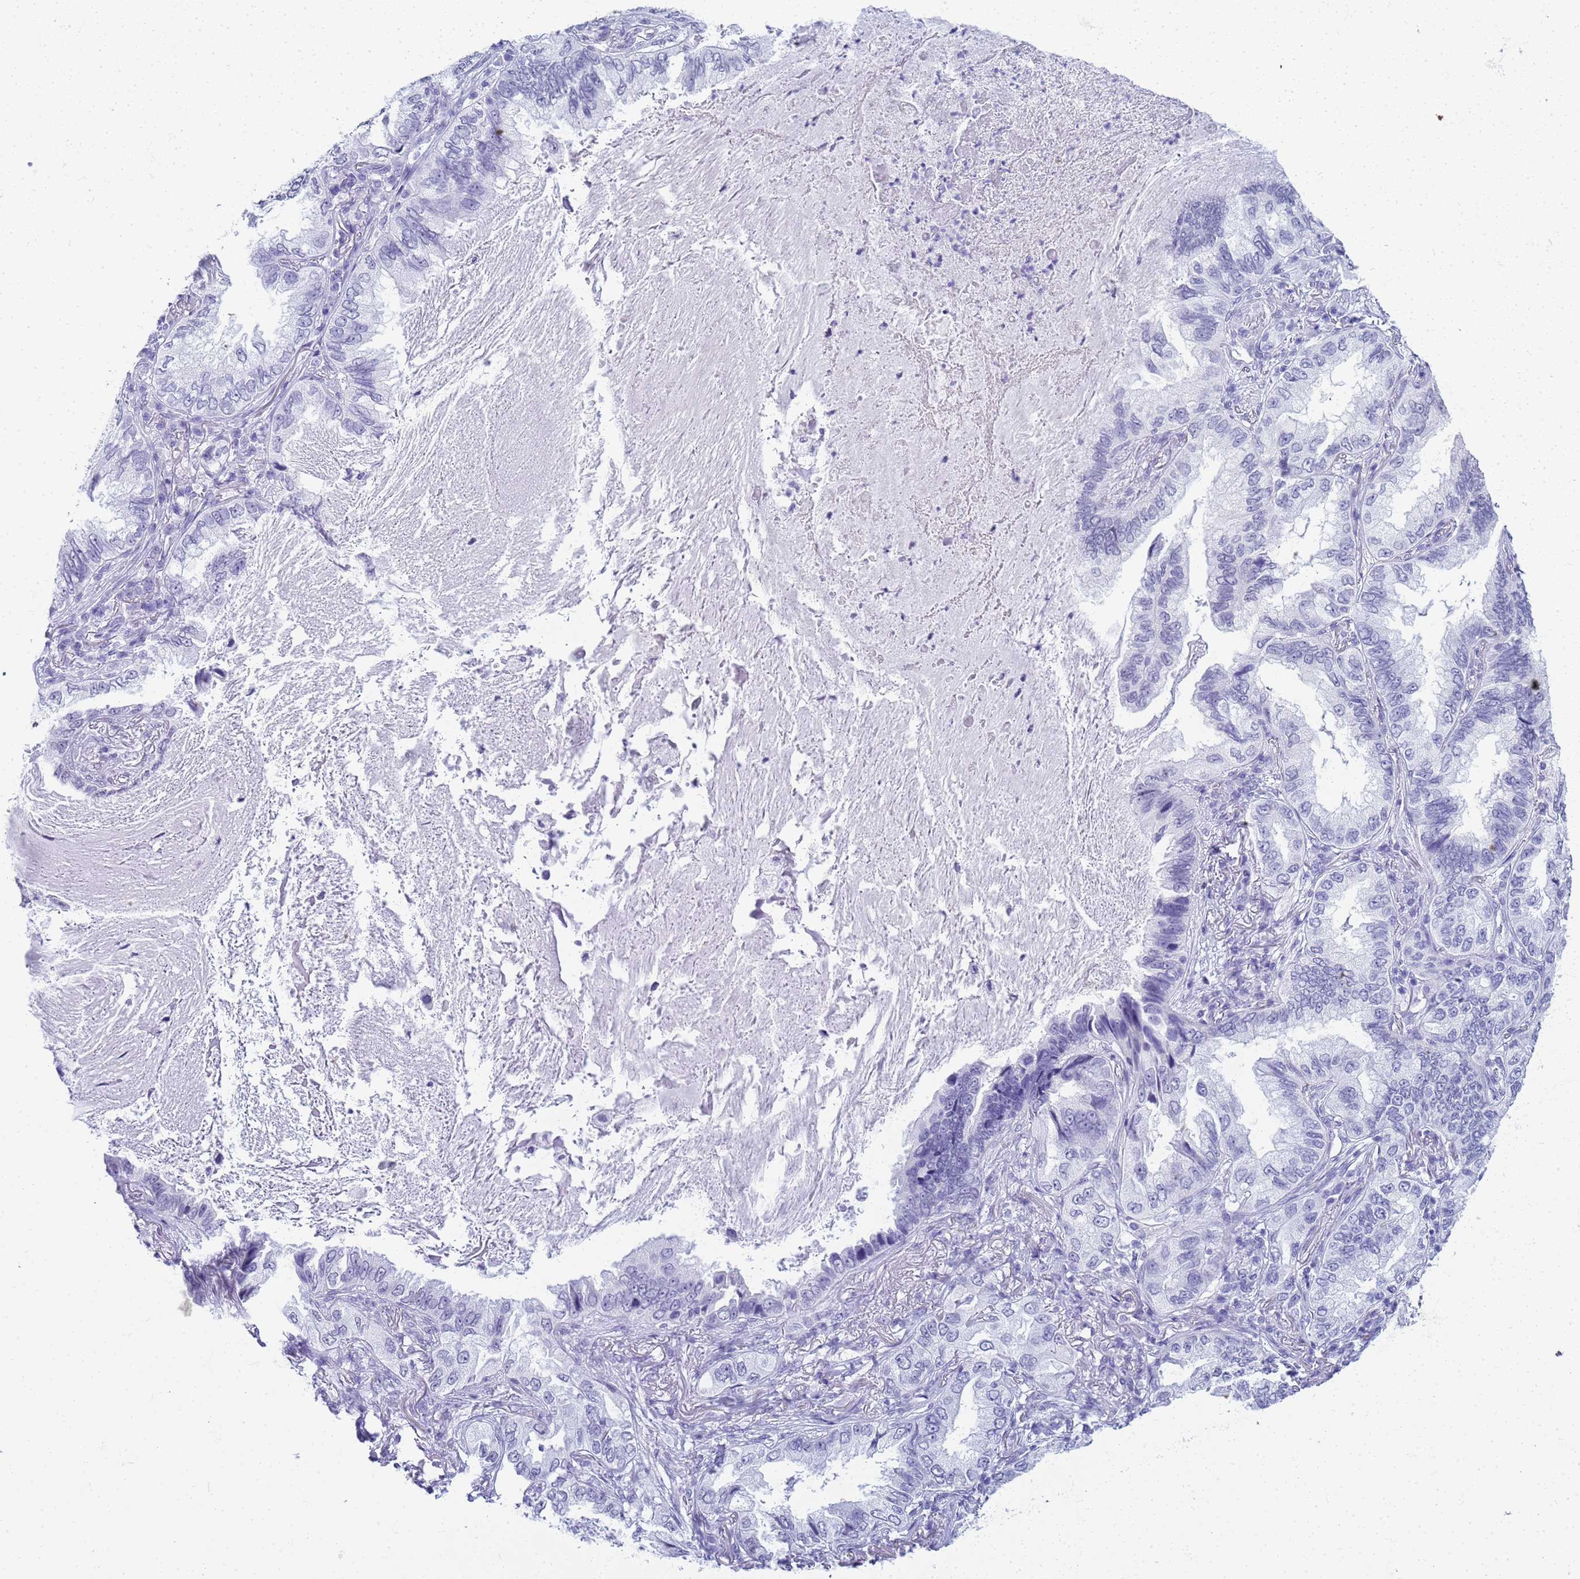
{"staining": {"intensity": "negative", "quantity": "none", "location": "none"}, "tissue": "lung cancer", "cell_type": "Tumor cells", "image_type": "cancer", "snomed": [{"axis": "morphology", "description": "Adenocarcinoma, NOS"}, {"axis": "topography", "description": "Lung"}], "caption": "DAB (3,3'-diaminobenzidine) immunohistochemical staining of adenocarcinoma (lung) reveals no significant staining in tumor cells.", "gene": "SLC7A9", "patient": {"sex": "female", "age": 69}}